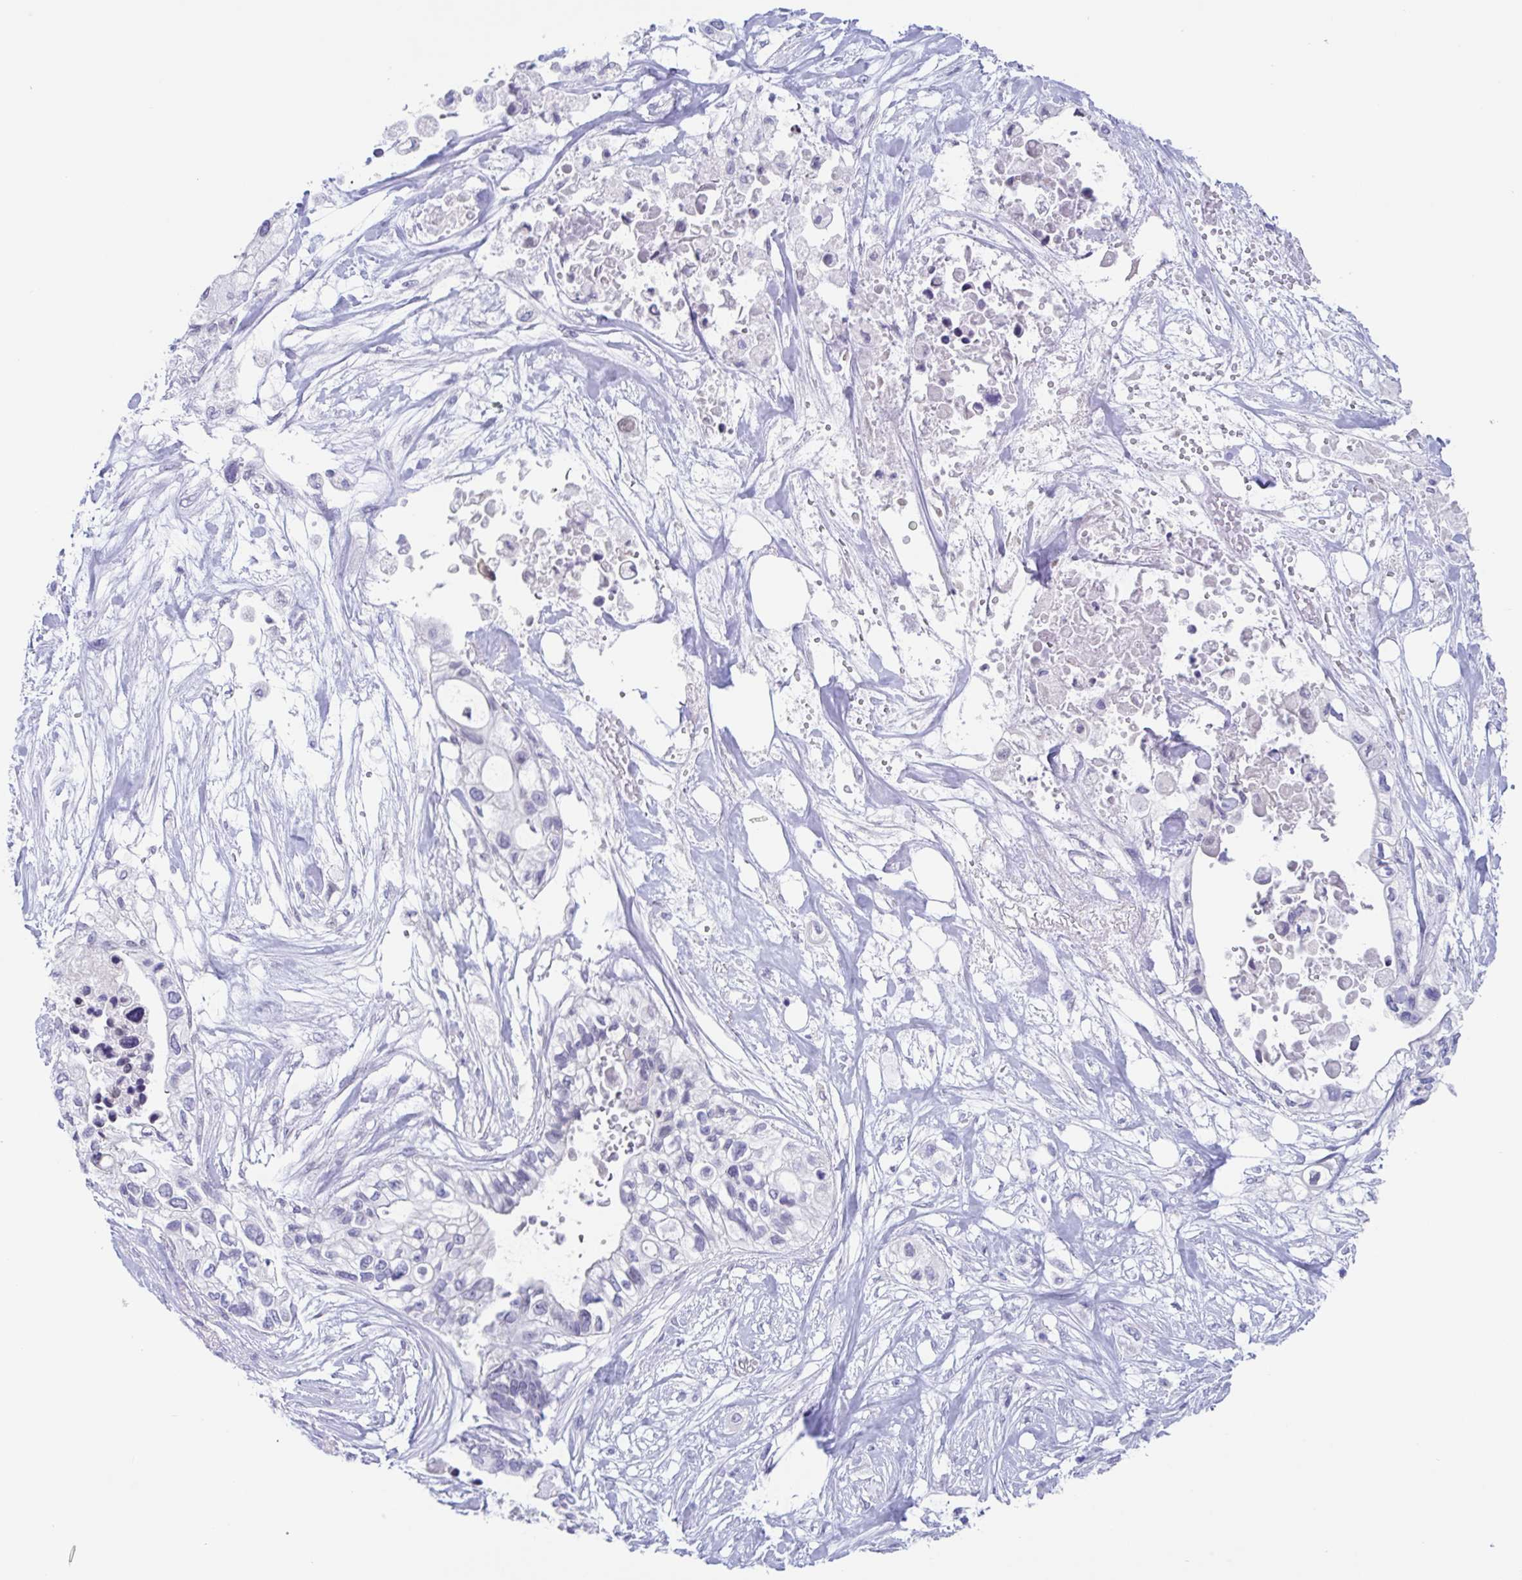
{"staining": {"intensity": "negative", "quantity": "none", "location": "none"}, "tissue": "pancreatic cancer", "cell_type": "Tumor cells", "image_type": "cancer", "snomed": [{"axis": "morphology", "description": "Adenocarcinoma, NOS"}, {"axis": "topography", "description": "Pancreas"}], "caption": "An immunohistochemistry photomicrograph of adenocarcinoma (pancreatic) is shown. There is no staining in tumor cells of adenocarcinoma (pancreatic). (Immunohistochemistry (ihc), brightfield microscopy, high magnification).", "gene": "CDX4", "patient": {"sex": "female", "age": 63}}